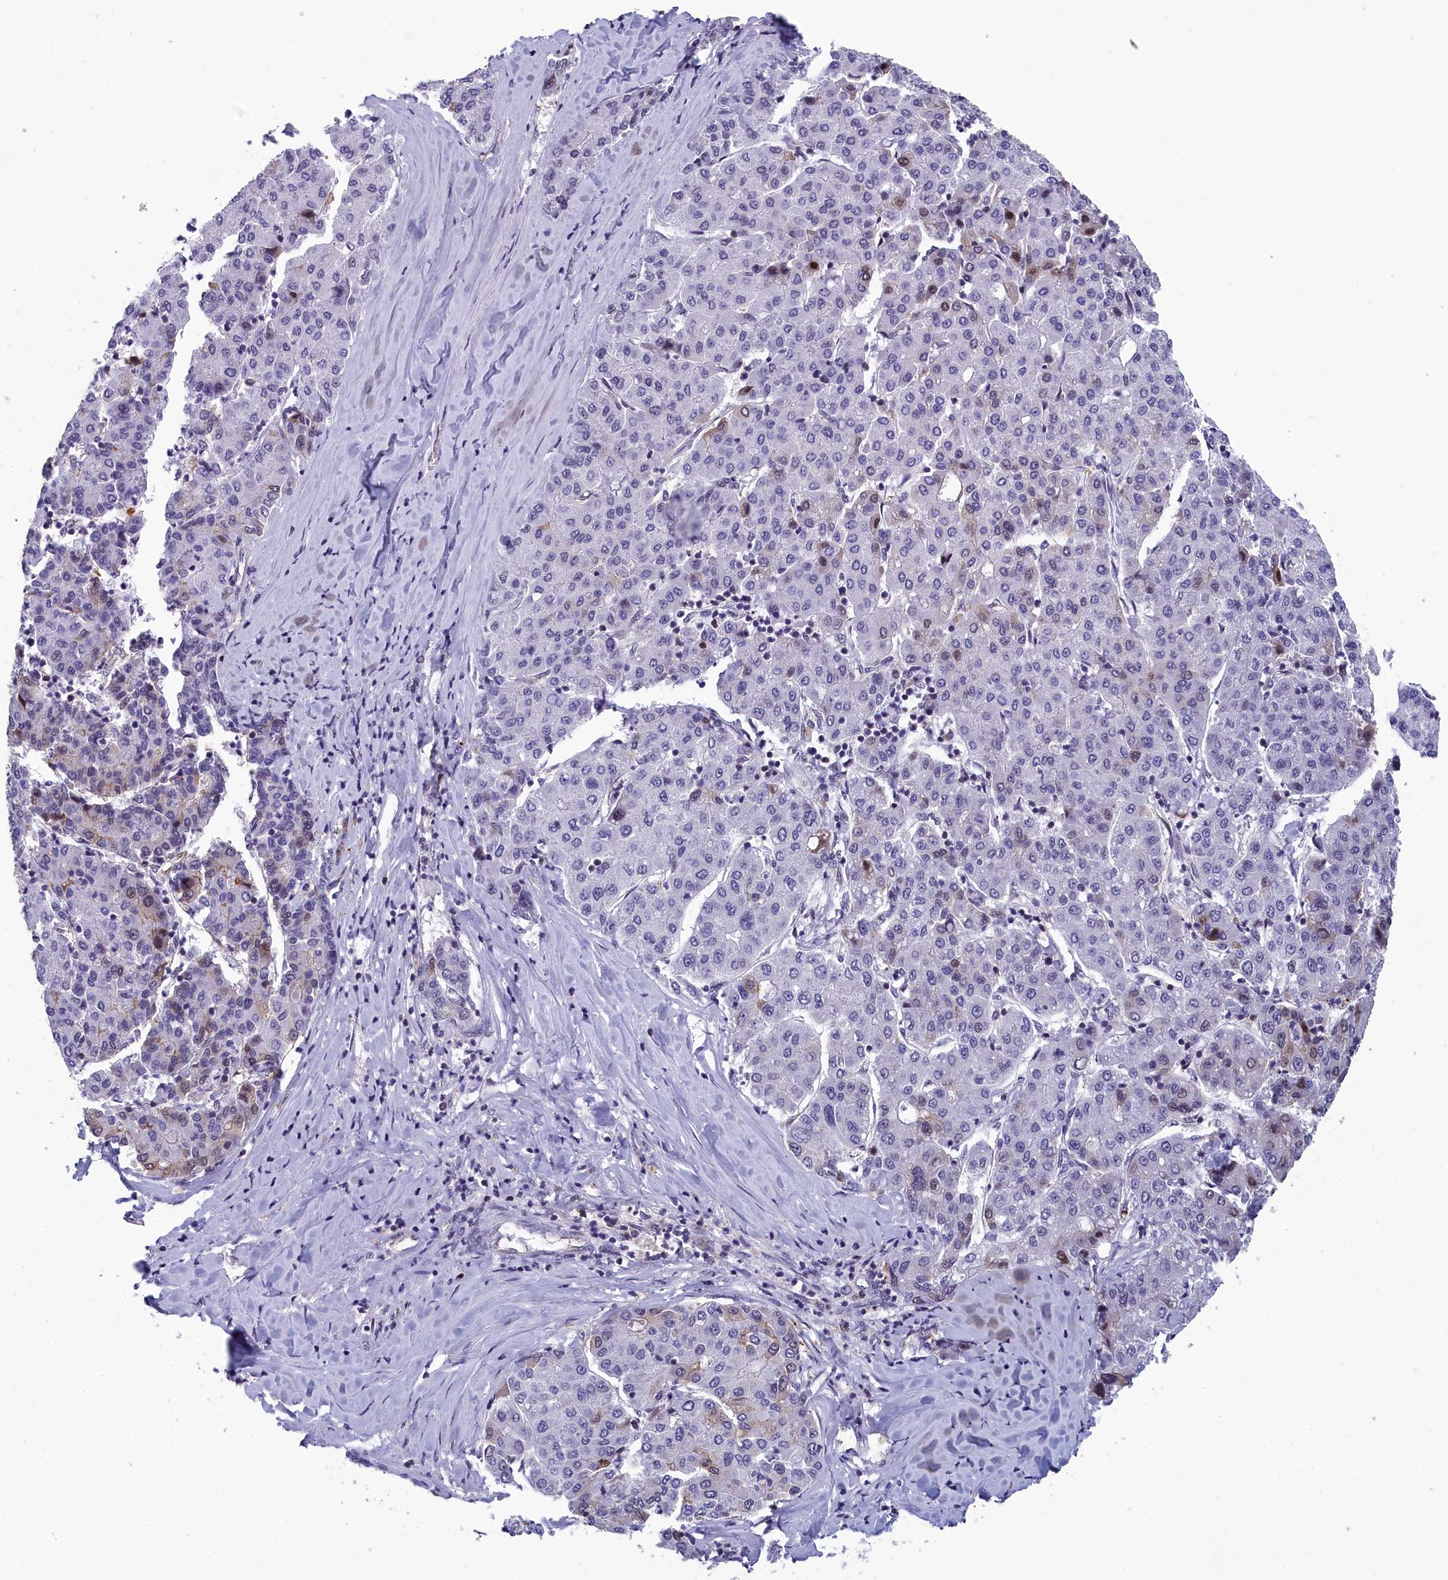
{"staining": {"intensity": "negative", "quantity": "none", "location": "none"}, "tissue": "liver cancer", "cell_type": "Tumor cells", "image_type": "cancer", "snomed": [{"axis": "morphology", "description": "Carcinoma, Hepatocellular, NOS"}, {"axis": "topography", "description": "Liver"}], "caption": "Liver cancer was stained to show a protein in brown. There is no significant positivity in tumor cells.", "gene": "CCDC97", "patient": {"sex": "male", "age": 65}}